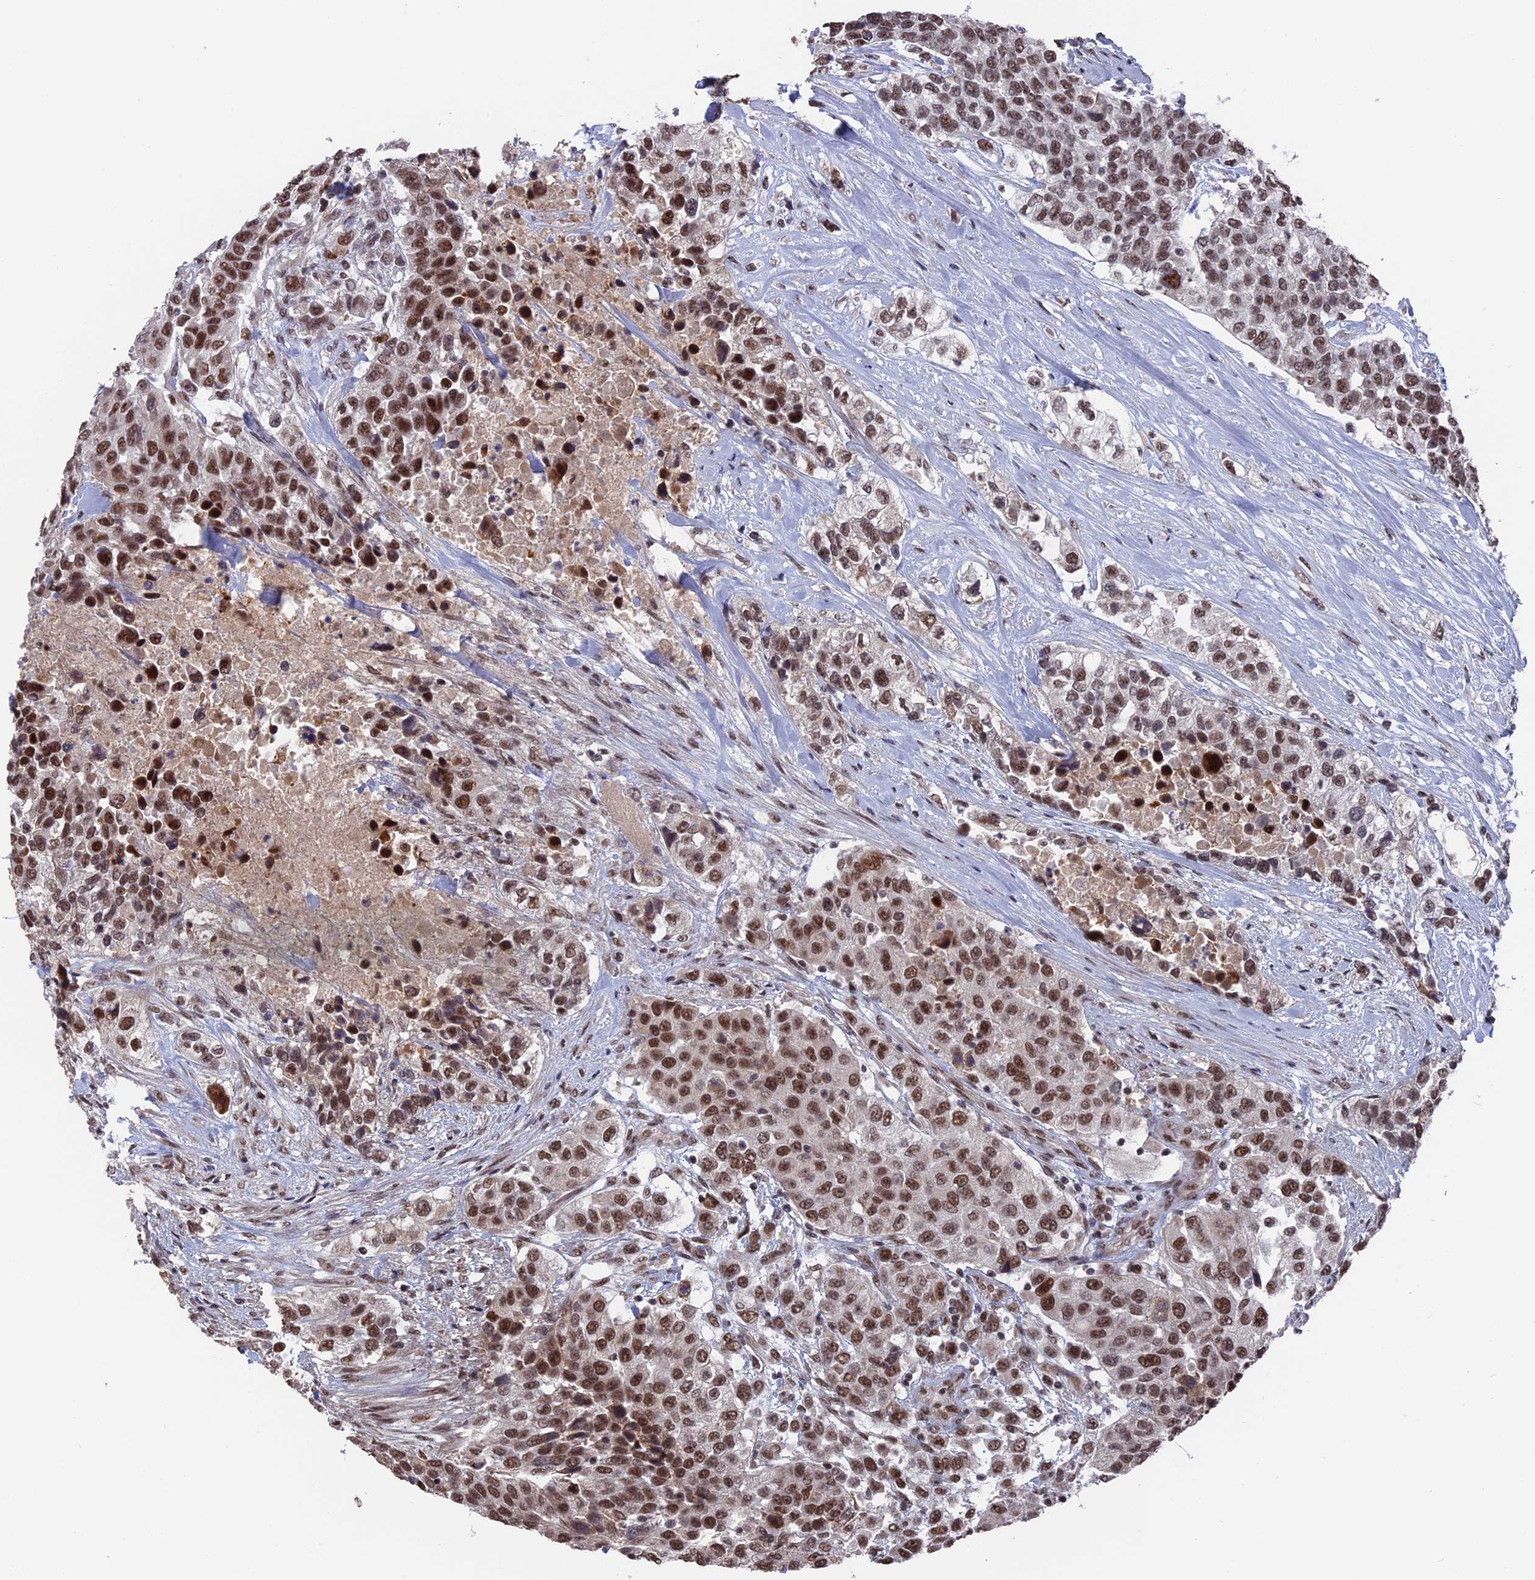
{"staining": {"intensity": "moderate", "quantity": ">75%", "location": "nuclear"}, "tissue": "urothelial cancer", "cell_type": "Tumor cells", "image_type": "cancer", "snomed": [{"axis": "morphology", "description": "Urothelial carcinoma, High grade"}, {"axis": "topography", "description": "Urinary bladder"}], "caption": "Protein expression analysis of human urothelial cancer reveals moderate nuclear positivity in approximately >75% of tumor cells.", "gene": "SF3A2", "patient": {"sex": "female", "age": 80}}